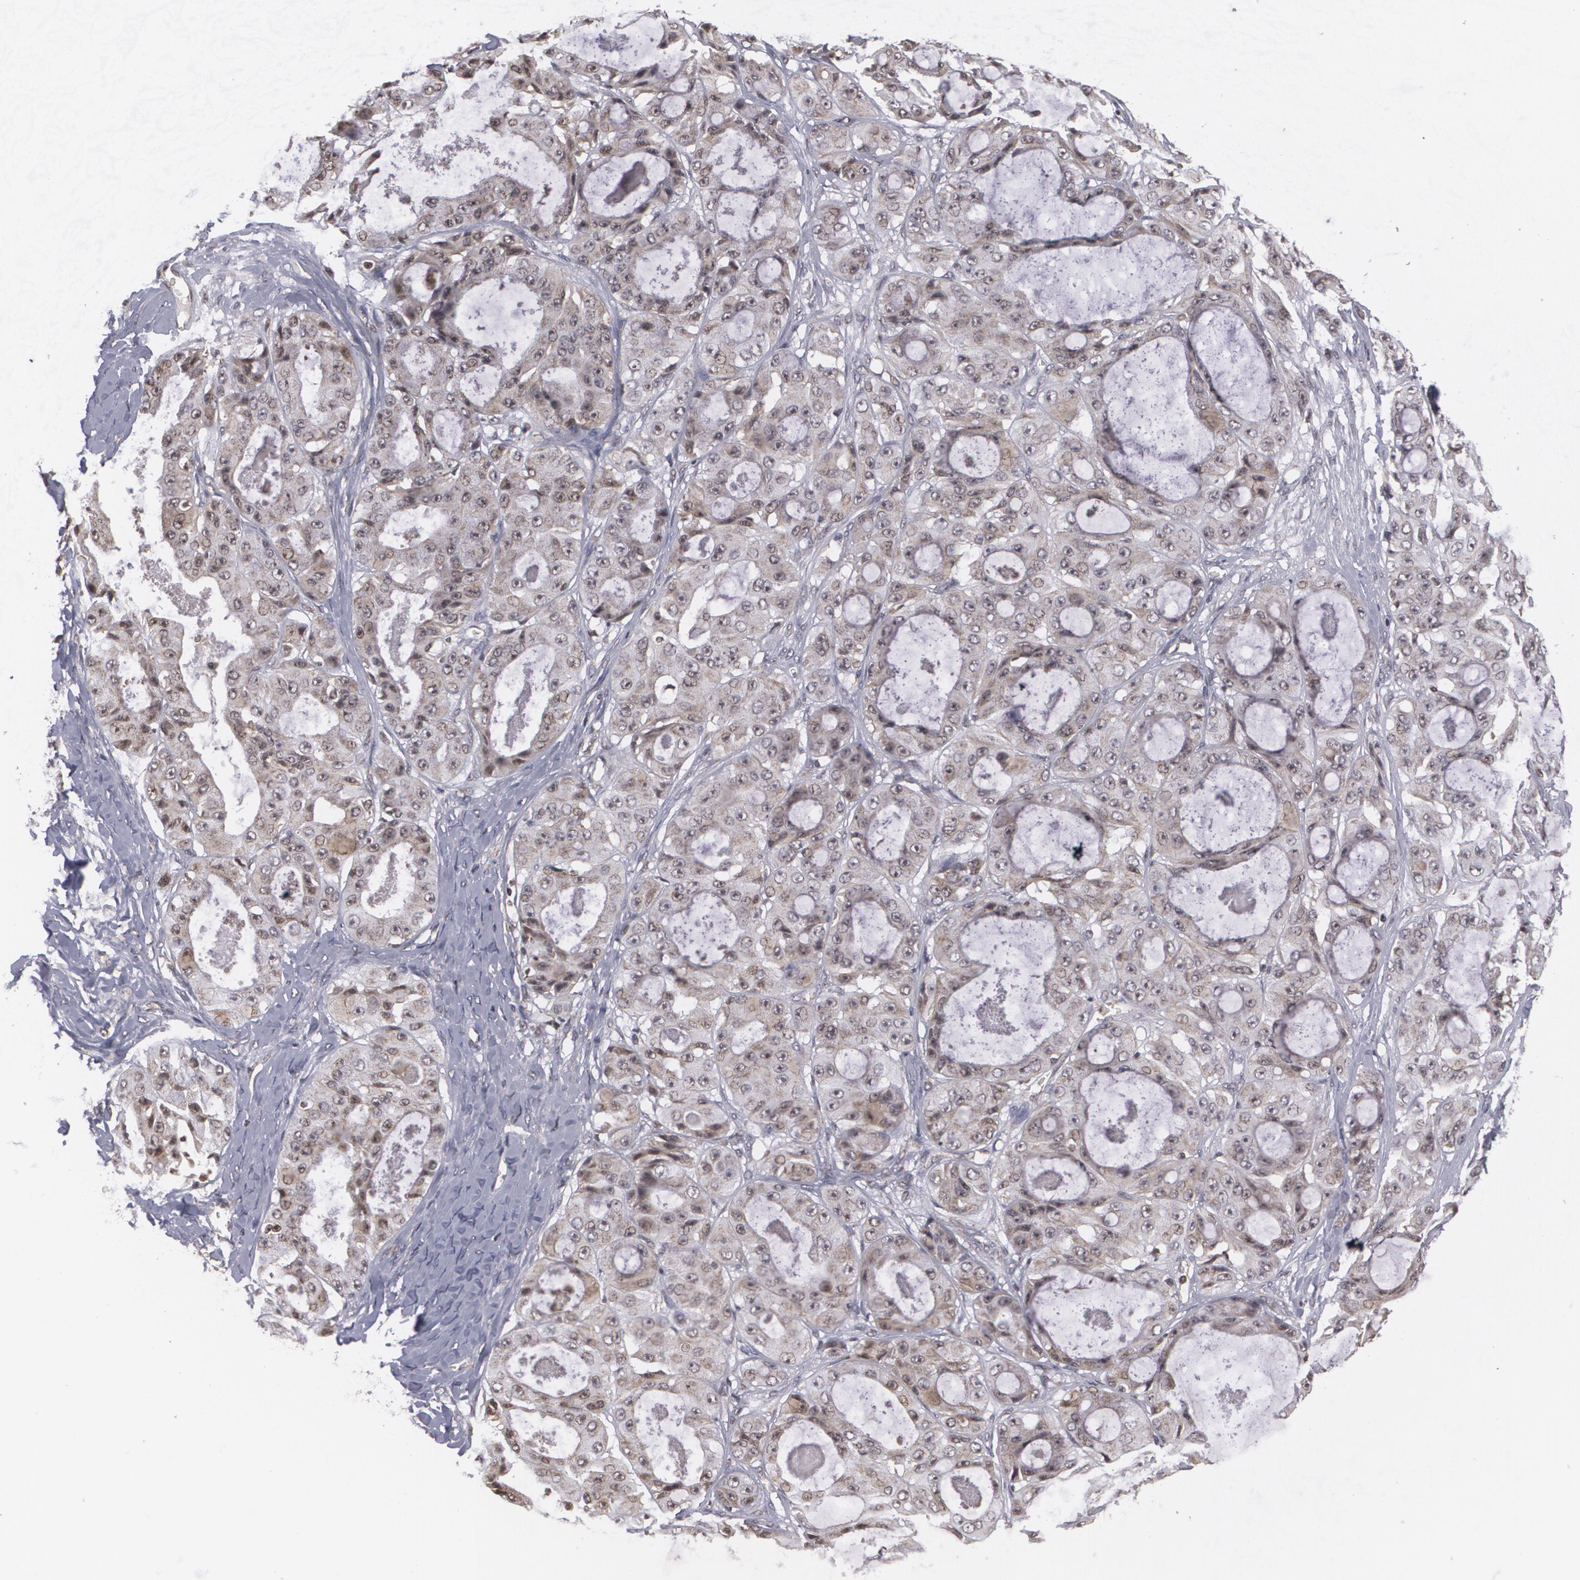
{"staining": {"intensity": "weak", "quantity": "25%-75%", "location": "nuclear"}, "tissue": "ovarian cancer", "cell_type": "Tumor cells", "image_type": "cancer", "snomed": [{"axis": "morphology", "description": "Carcinoma, endometroid"}, {"axis": "topography", "description": "Ovary"}], "caption": "Ovarian endometroid carcinoma tissue demonstrates weak nuclear staining in about 25%-75% of tumor cells, visualized by immunohistochemistry.", "gene": "MXD1", "patient": {"sex": "female", "age": 61}}